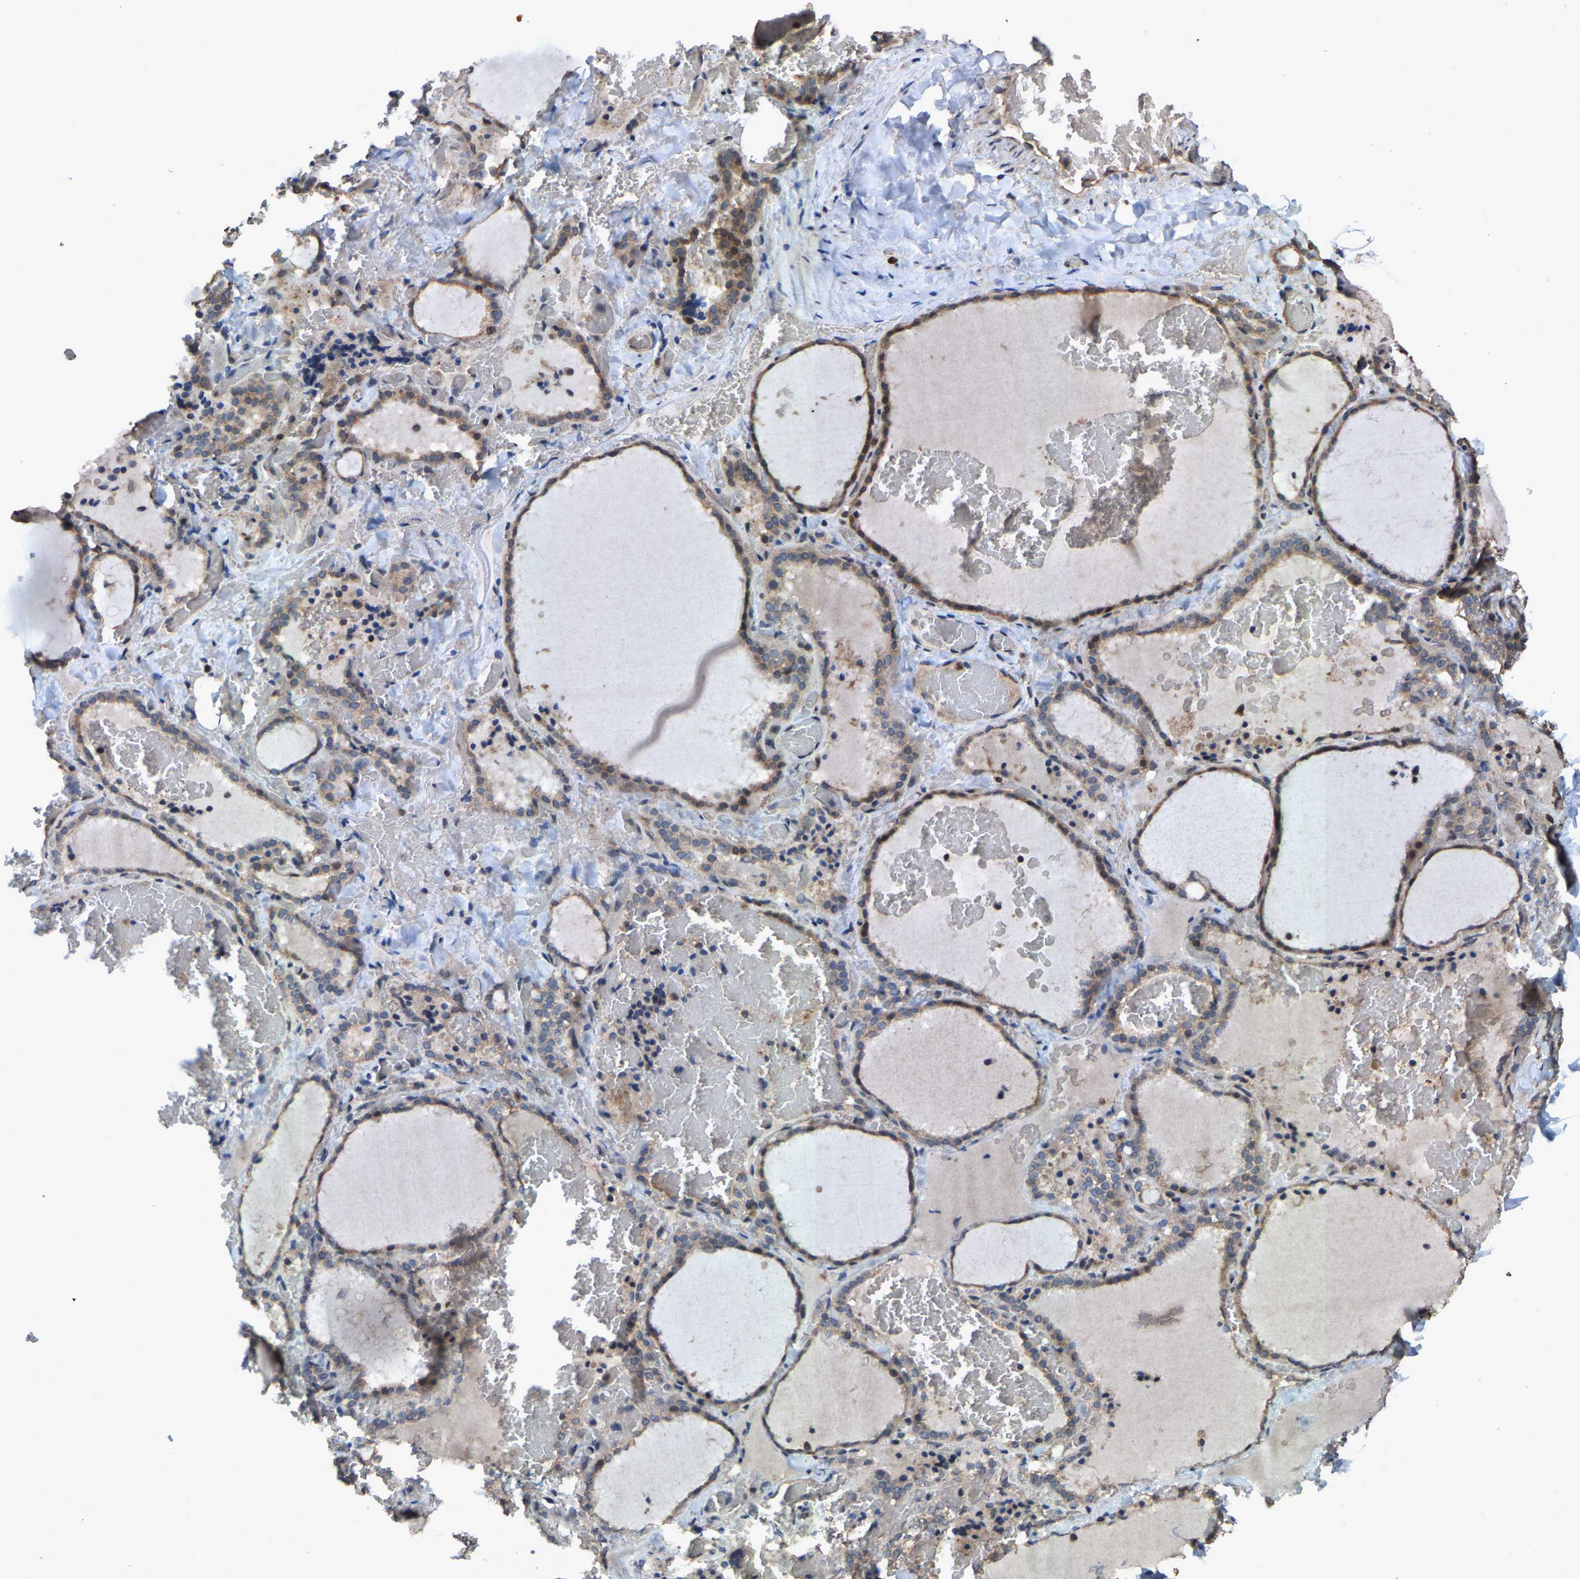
{"staining": {"intensity": "moderate", "quantity": "<25%", "location": "cytoplasmic/membranous"}, "tissue": "thyroid gland", "cell_type": "Glandular cells", "image_type": "normal", "snomed": [{"axis": "morphology", "description": "Normal tissue, NOS"}, {"axis": "topography", "description": "Thyroid gland"}], "caption": "IHC (DAB (3,3'-diaminobenzidine)) staining of unremarkable human thyroid gland shows moderate cytoplasmic/membranous protein staining in about <25% of glandular cells. The staining is performed using DAB (3,3'-diaminobenzidine) brown chromogen to label protein expression. The nuclei are counter-stained blue using hematoxylin.", "gene": "TDRKH", "patient": {"sex": "female", "age": 22}}